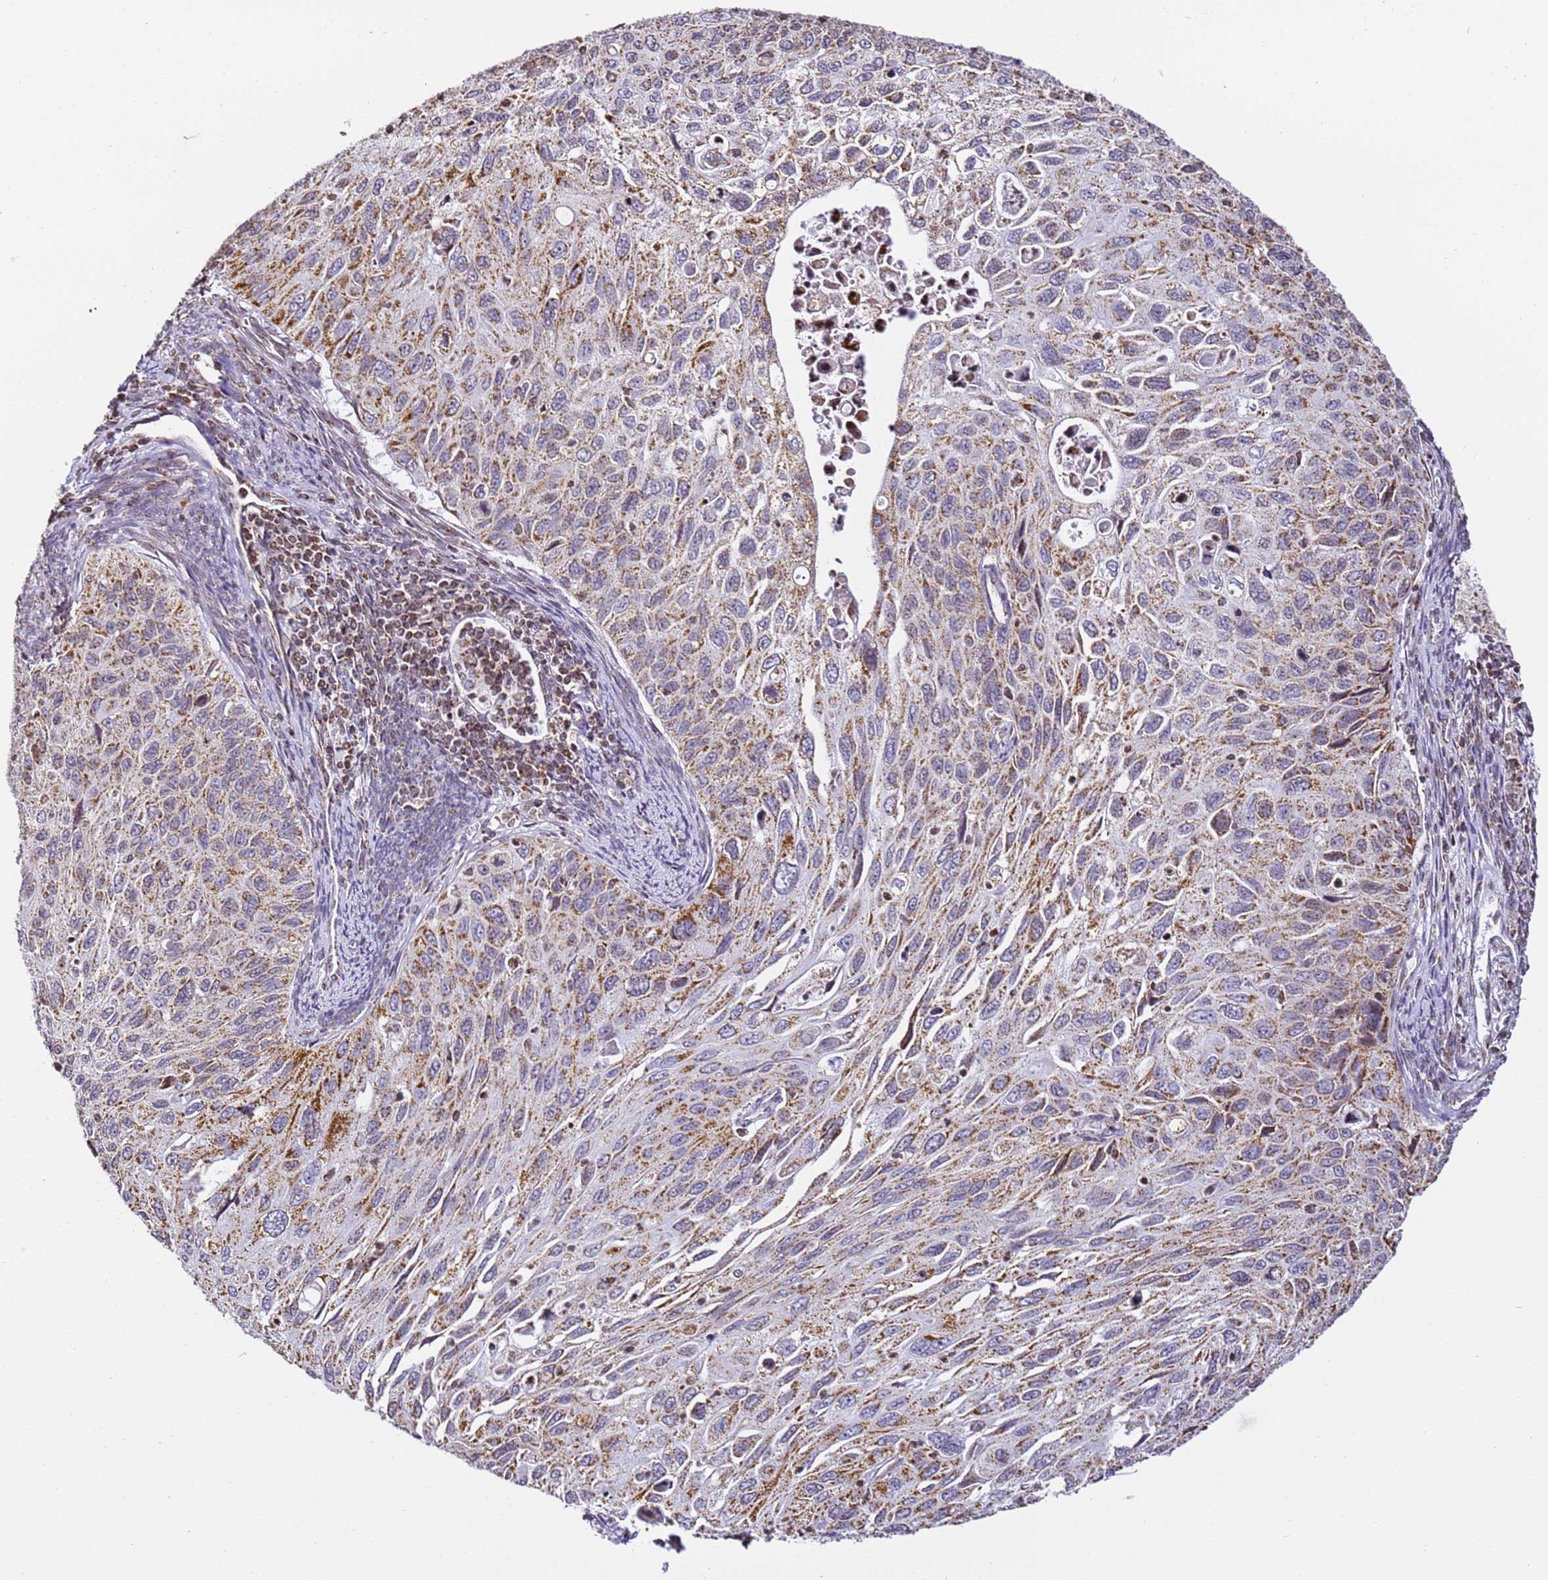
{"staining": {"intensity": "moderate", "quantity": ">75%", "location": "cytoplasmic/membranous"}, "tissue": "cervical cancer", "cell_type": "Tumor cells", "image_type": "cancer", "snomed": [{"axis": "morphology", "description": "Squamous cell carcinoma, NOS"}, {"axis": "topography", "description": "Cervix"}], "caption": "Immunohistochemistry staining of cervical cancer (squamous cell carcinoma), which exhibits medium levels of moderate cytoplasmic/membranous staining in about >75% of tumor cells indicating moderate cytoplasmic/membranous protein staining. The staining was performed using DAB (brown) for protein detection and nuclei were counterstained in hematoxylin (blue).", "gene": "HSPE1", "patient": {"sex": "female", "age": 70}}